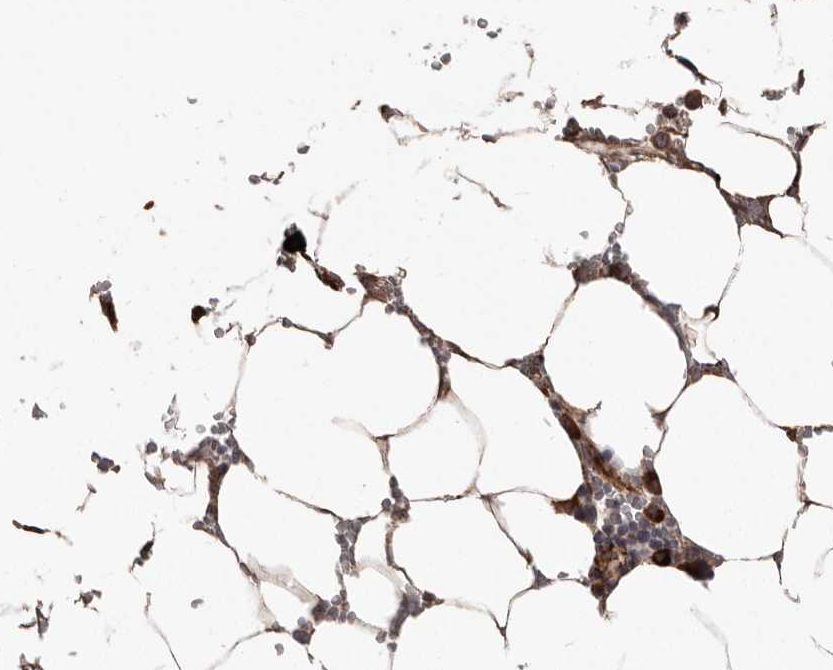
{"staining": {"intensity": "moderate", "quantity": "25%-75%", "location": "cytoplasmic/membranous"}, "tissue": "bone marrow", "cell_type": "Hematopoietic cells", "image_type": "normal", "snomed": [{"axis": "morphology", "description": "Normal tissue, NOS"}, {"axis": "topography", "description": "Bone marrow"}], "caption": "This is a micrograph of IHC staining of unremarkable bone marrow, which shows moderate staining in the cytoplasmic/membranous of hematopoietic cells.", "gene": "NUP43", "patient": {"sex": "male", "age": 70}}